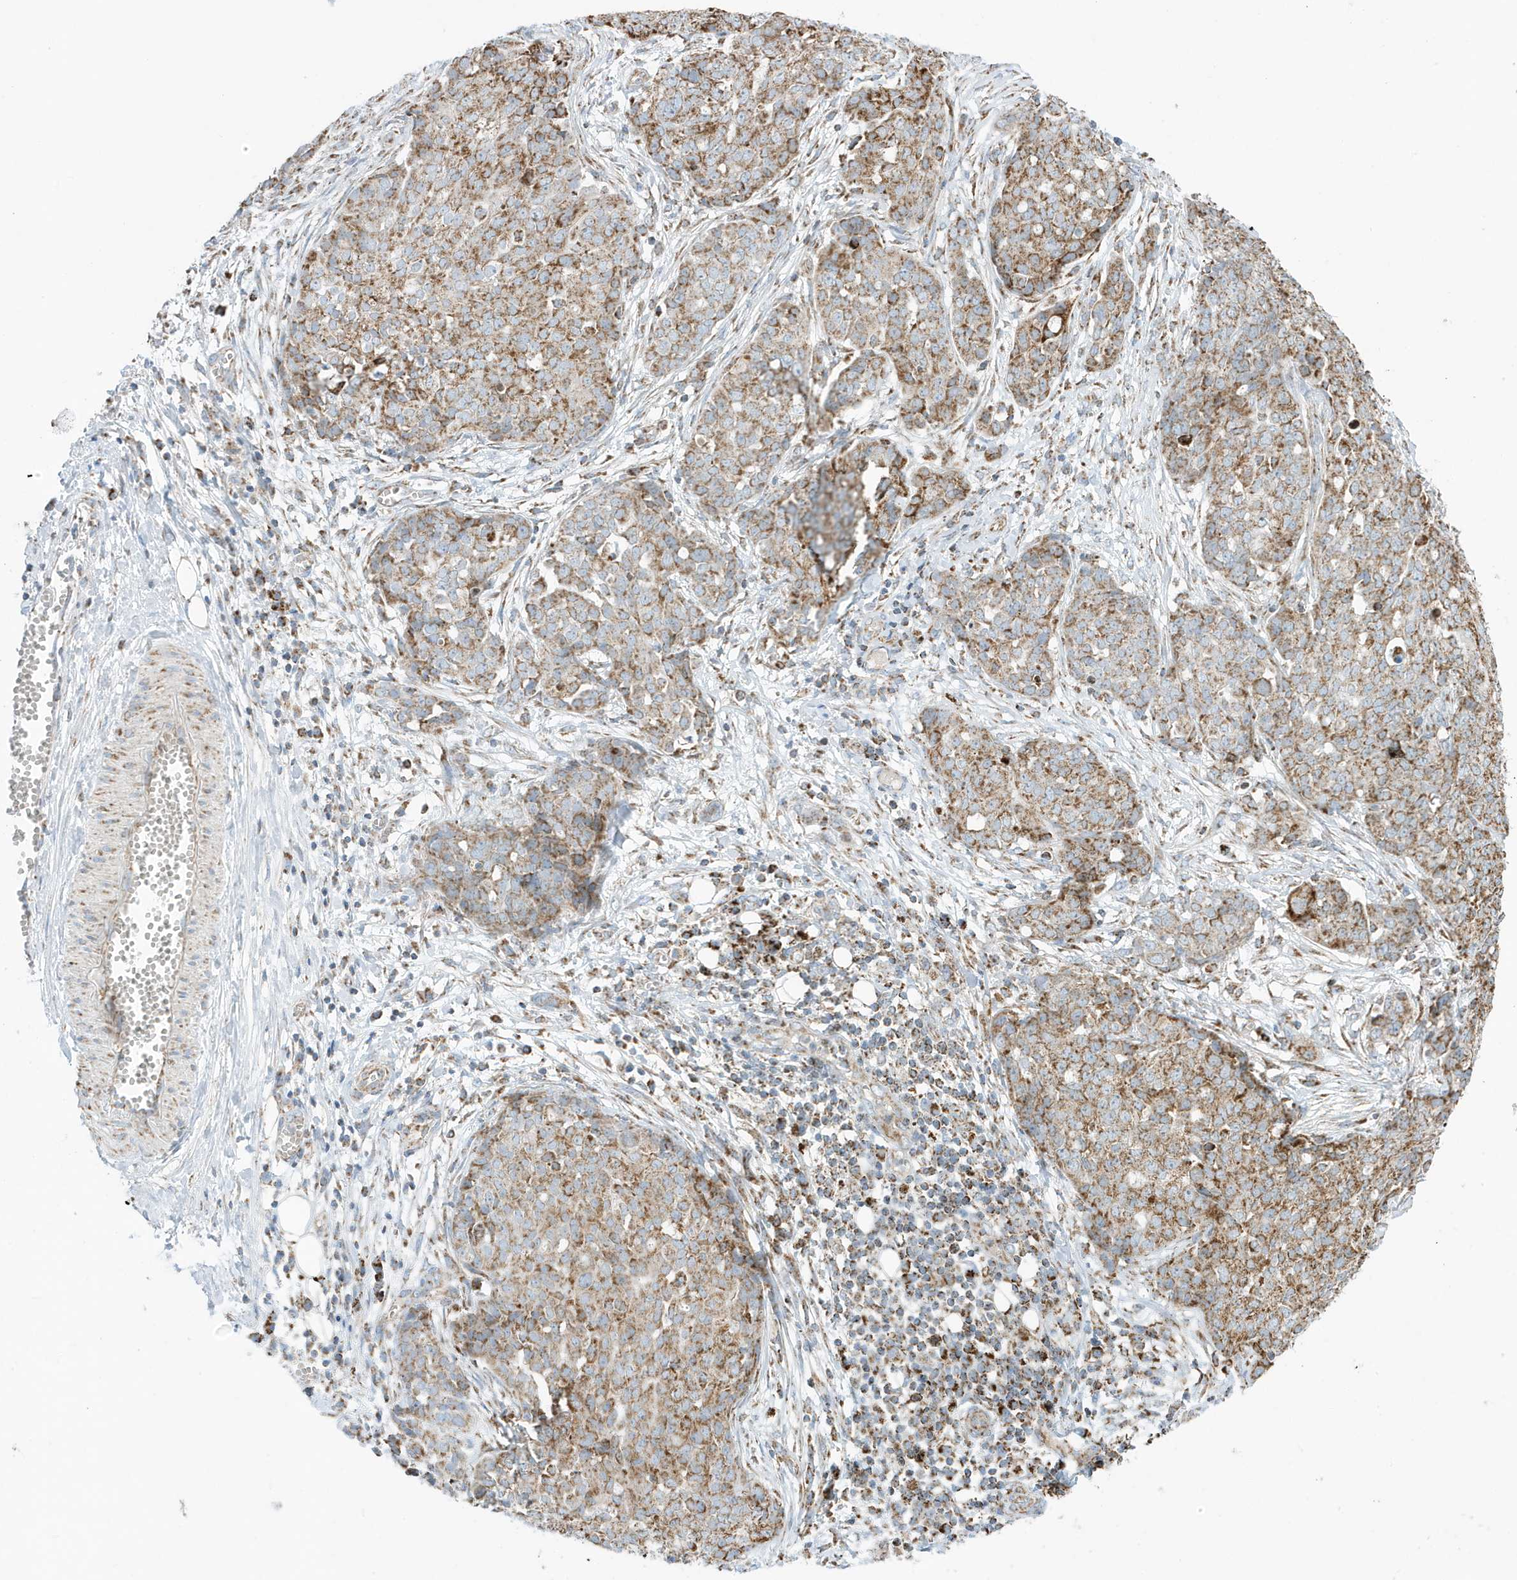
{"staining": {"intensity": "moderate", "quantity": ">75%", "location": "cytoplasmic/membranous"}, "tissue": "ovarian cancer", "cell_type": "Tumor cells", "image_type": "cancer", "snomed": [{"axis": "morphology", "description": "Cystadenocarcinoma, serous, NOS"}, {"axis": "topography", "description": "Soft tissue"}, {"axis": "topography", "description": "Ovary"}], "caption": "Immunohistochemical staining of human ovarian cancer (serous cystadenocarcinoma) exhibits moderate cytoplasmic/membranous protein staining in about >75% of tumor cells.", "gene": "ATP5ME", "patient": {"sex": "female", "age": 57}}